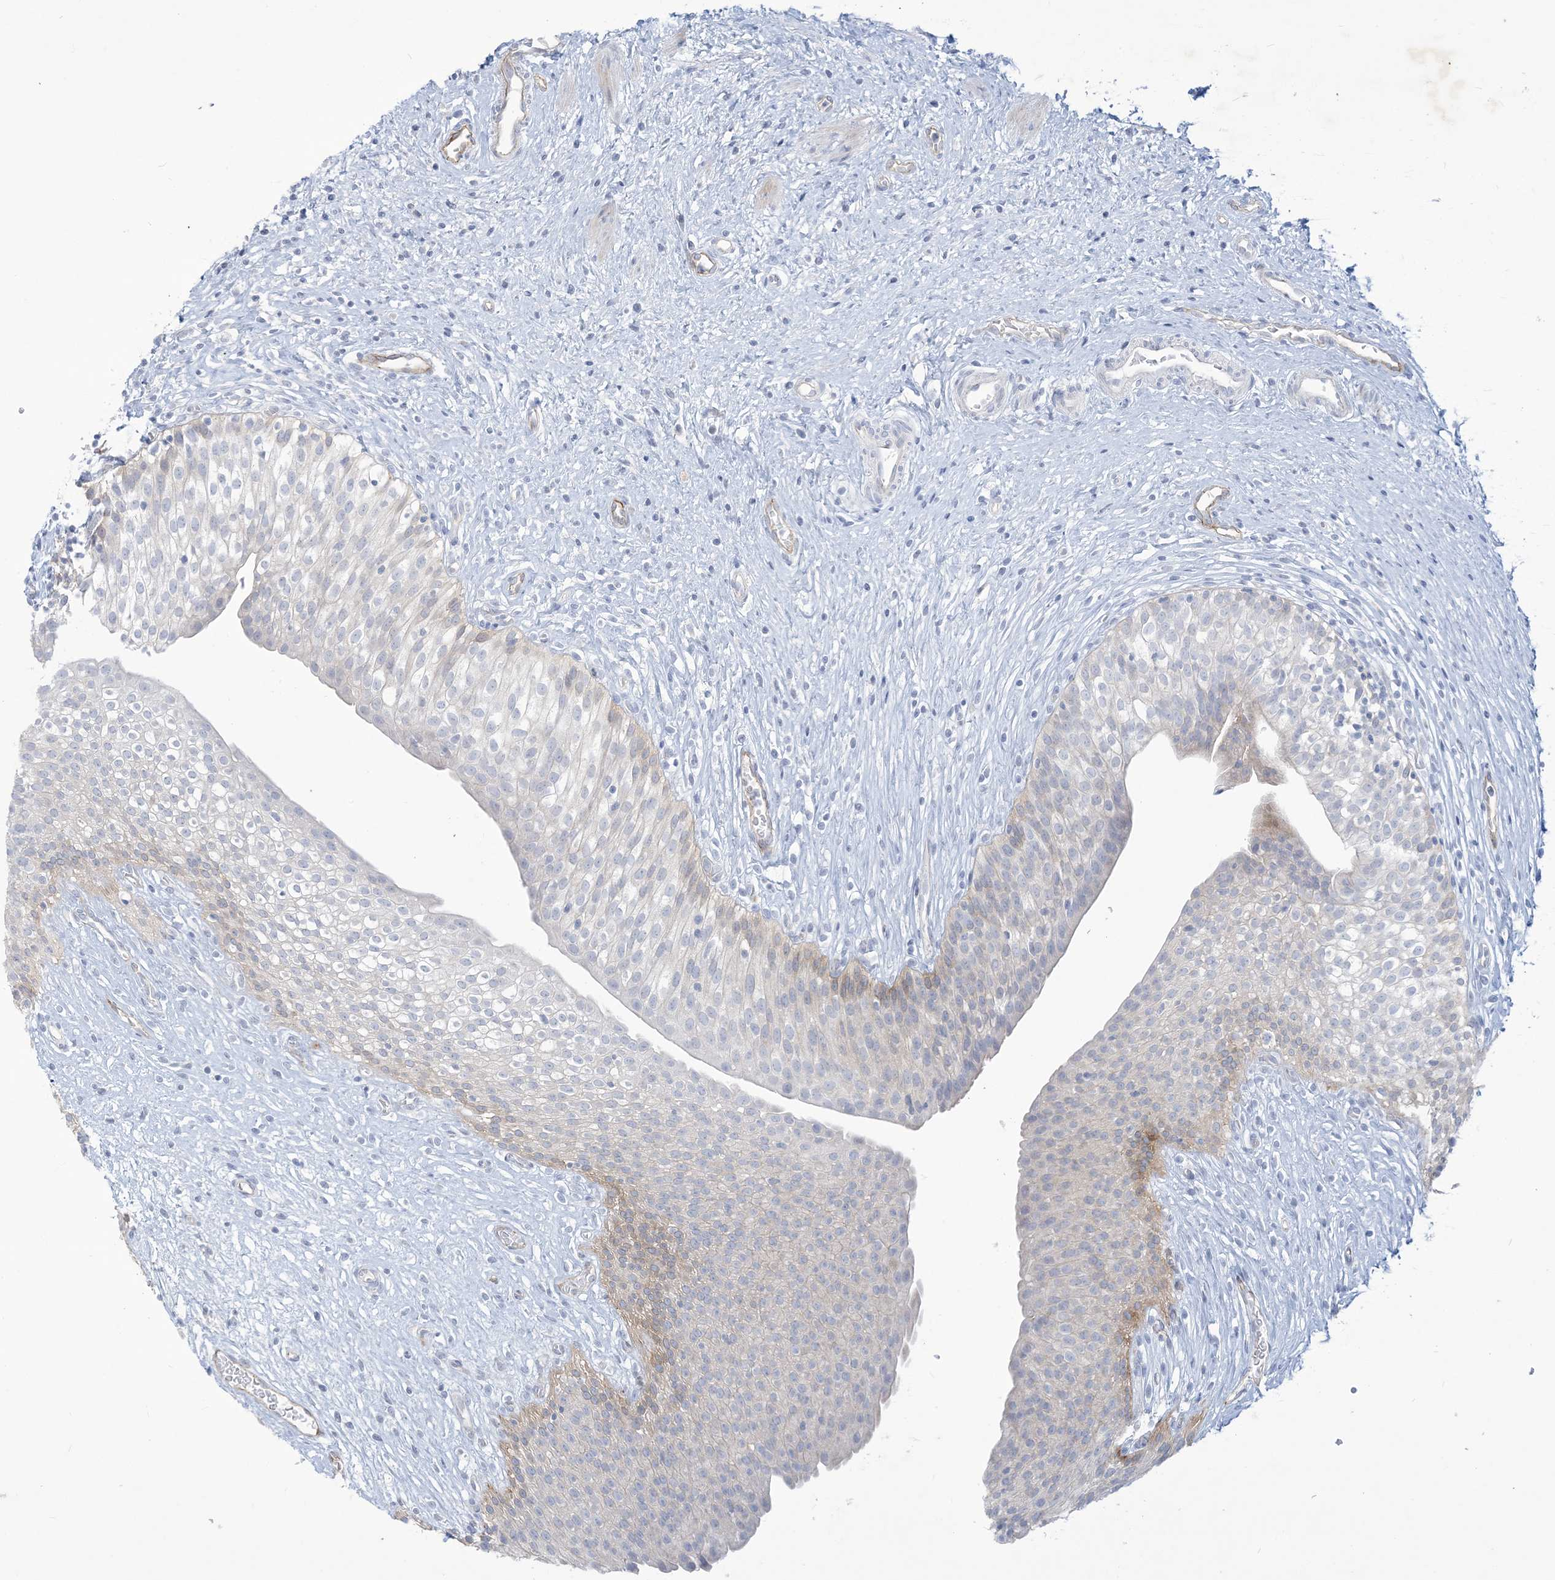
{"staining": {"intensity": "weak", "quantity": "<25%", "location": "cytoplasmic/membranous"}, "tissue": "urinary bladder", "cell_type": "Urothelial cells", "image_type": "normal", "snomed": [{"axis": "morphology", "description": "Normal tissue, NOS"}, {"axis": "topography", "description": "Urinary bladder"}], "caption": "This histopathology image is of unremarkable urinary bladder stained with IHC to label a protein in brown with the nuclei are counter-stained blue. There is no positivity in urothelial cells.", "gene": "B3GNT7", "patient": {"sex": "male", "age": 1}}